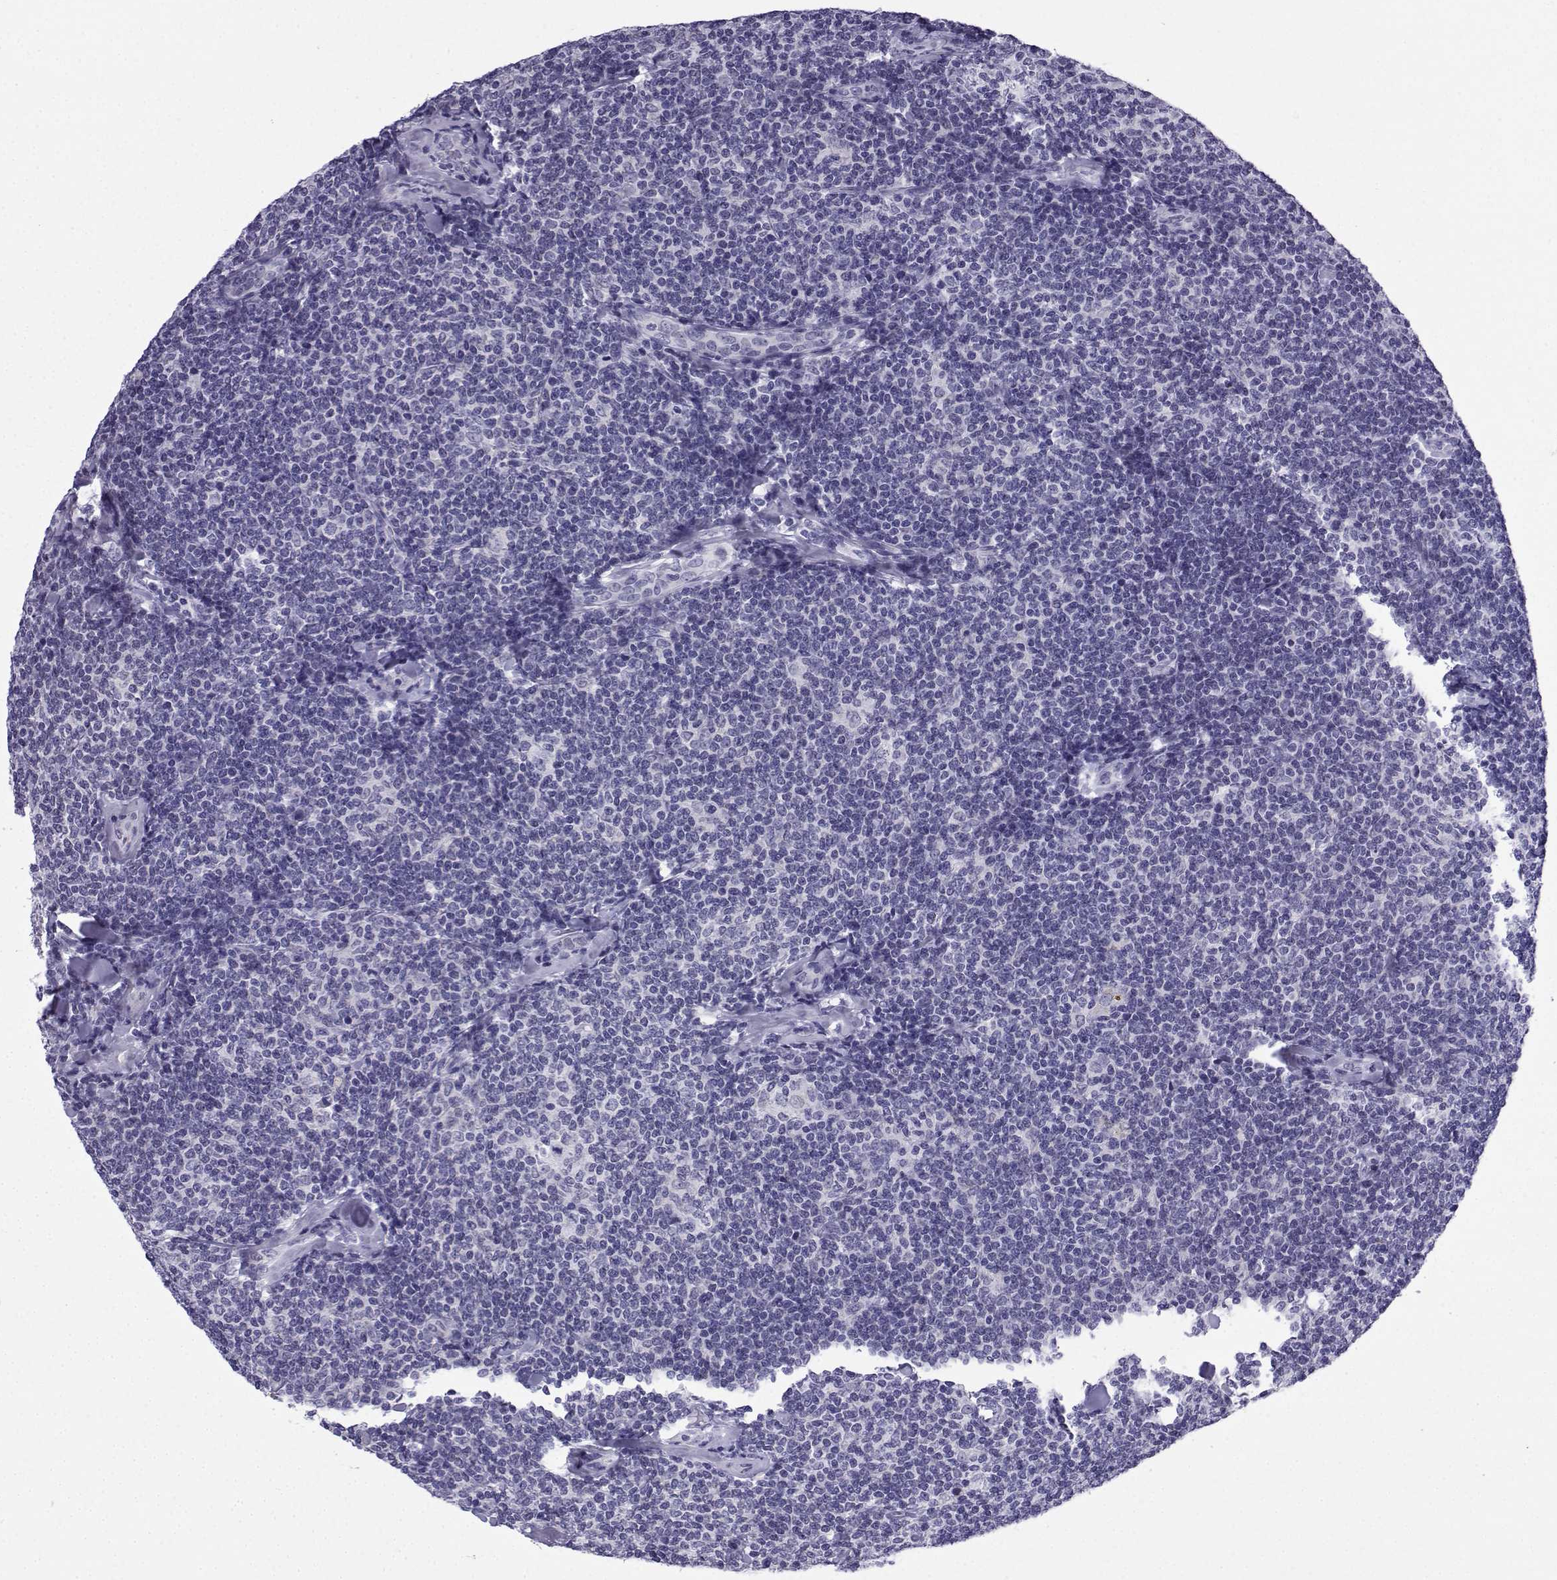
{"staining": {"intensity": "negative", "quantity": "none", "location": "none"}, "tissue": "lymphoma", "cell_type": "Tumor cells", "image_type": "cancer", "snomed": [{"axis": "morphology", "description": "Malignant lymphoma, non-Hodgkin's type, Low grade"}, {"axis": "topography", "description": "Lymph node"}], "caption": "A high-resolution micrograph shows immunohistochemistry (IHC) staining of malignant lymphoma, non-Hodgkin's type (low-grade), which shows no significant staining in tumor cells.", "gene": "ACRBP", "patient": {"sex": "female", "age": 56}}